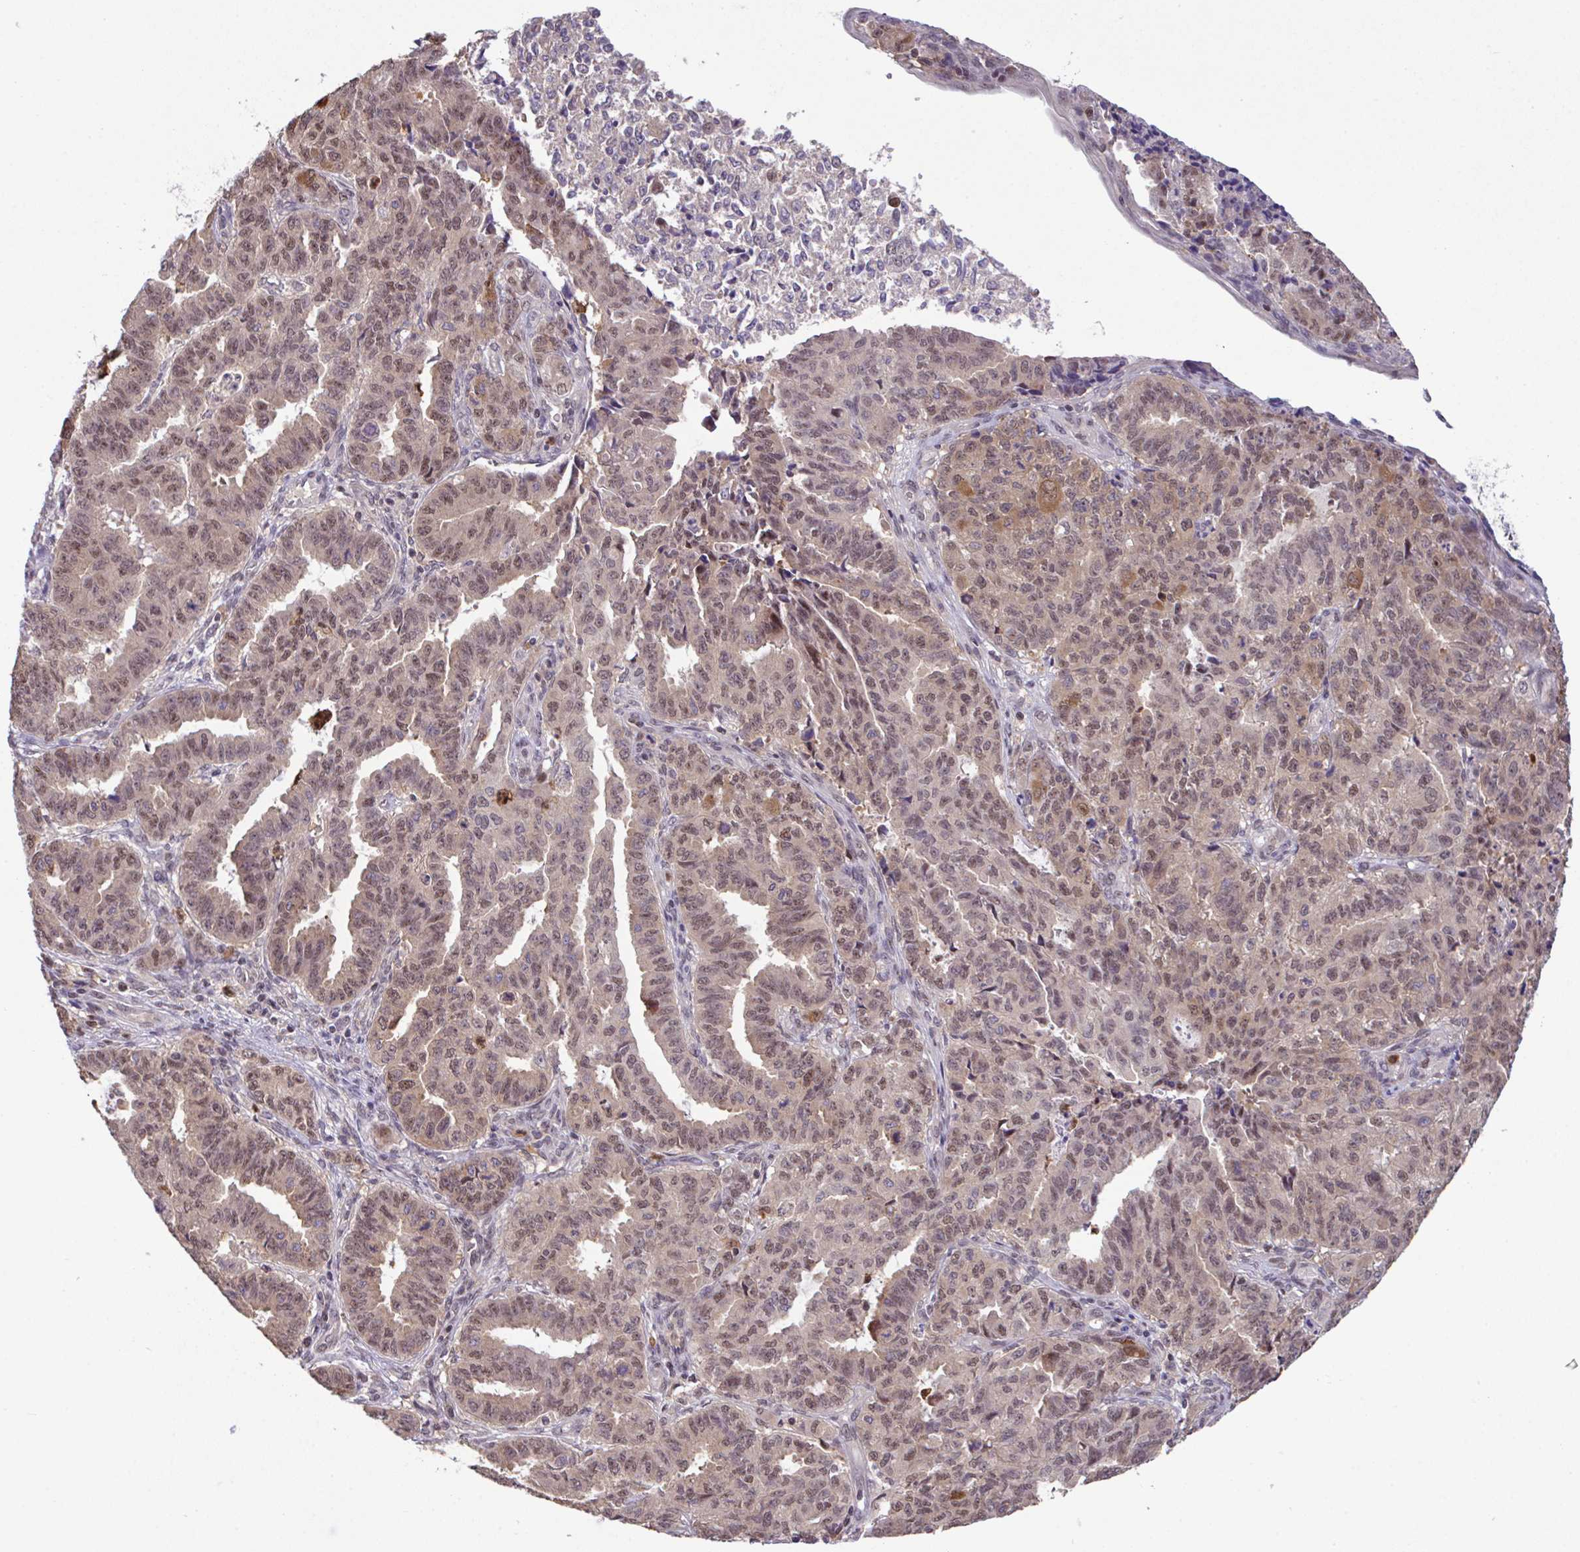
{"staining": {"intensity": "moderate", "quantity": "25%-75%", "location": "cytoplasmic/membranous,nuclear"}, "tissue": "endometrial cancer", "cell_type": "Tumor cells", "image_type": "cancer", "snomed": [{"axis": "morphology", "description": "Adenocarcinoma, NOS"}, {"axis": "topography", "description": "Endometrium"}], "caption": "About 25%-75% of tumor cells in endometrial adenocarcinoma reveal moderate cytoplasmic/membranous and nuclear protein expression as visualized by brown immunohistochemical staining.", "gene": "OR6K3", "patient": {"sex": "female", "age": 50}}